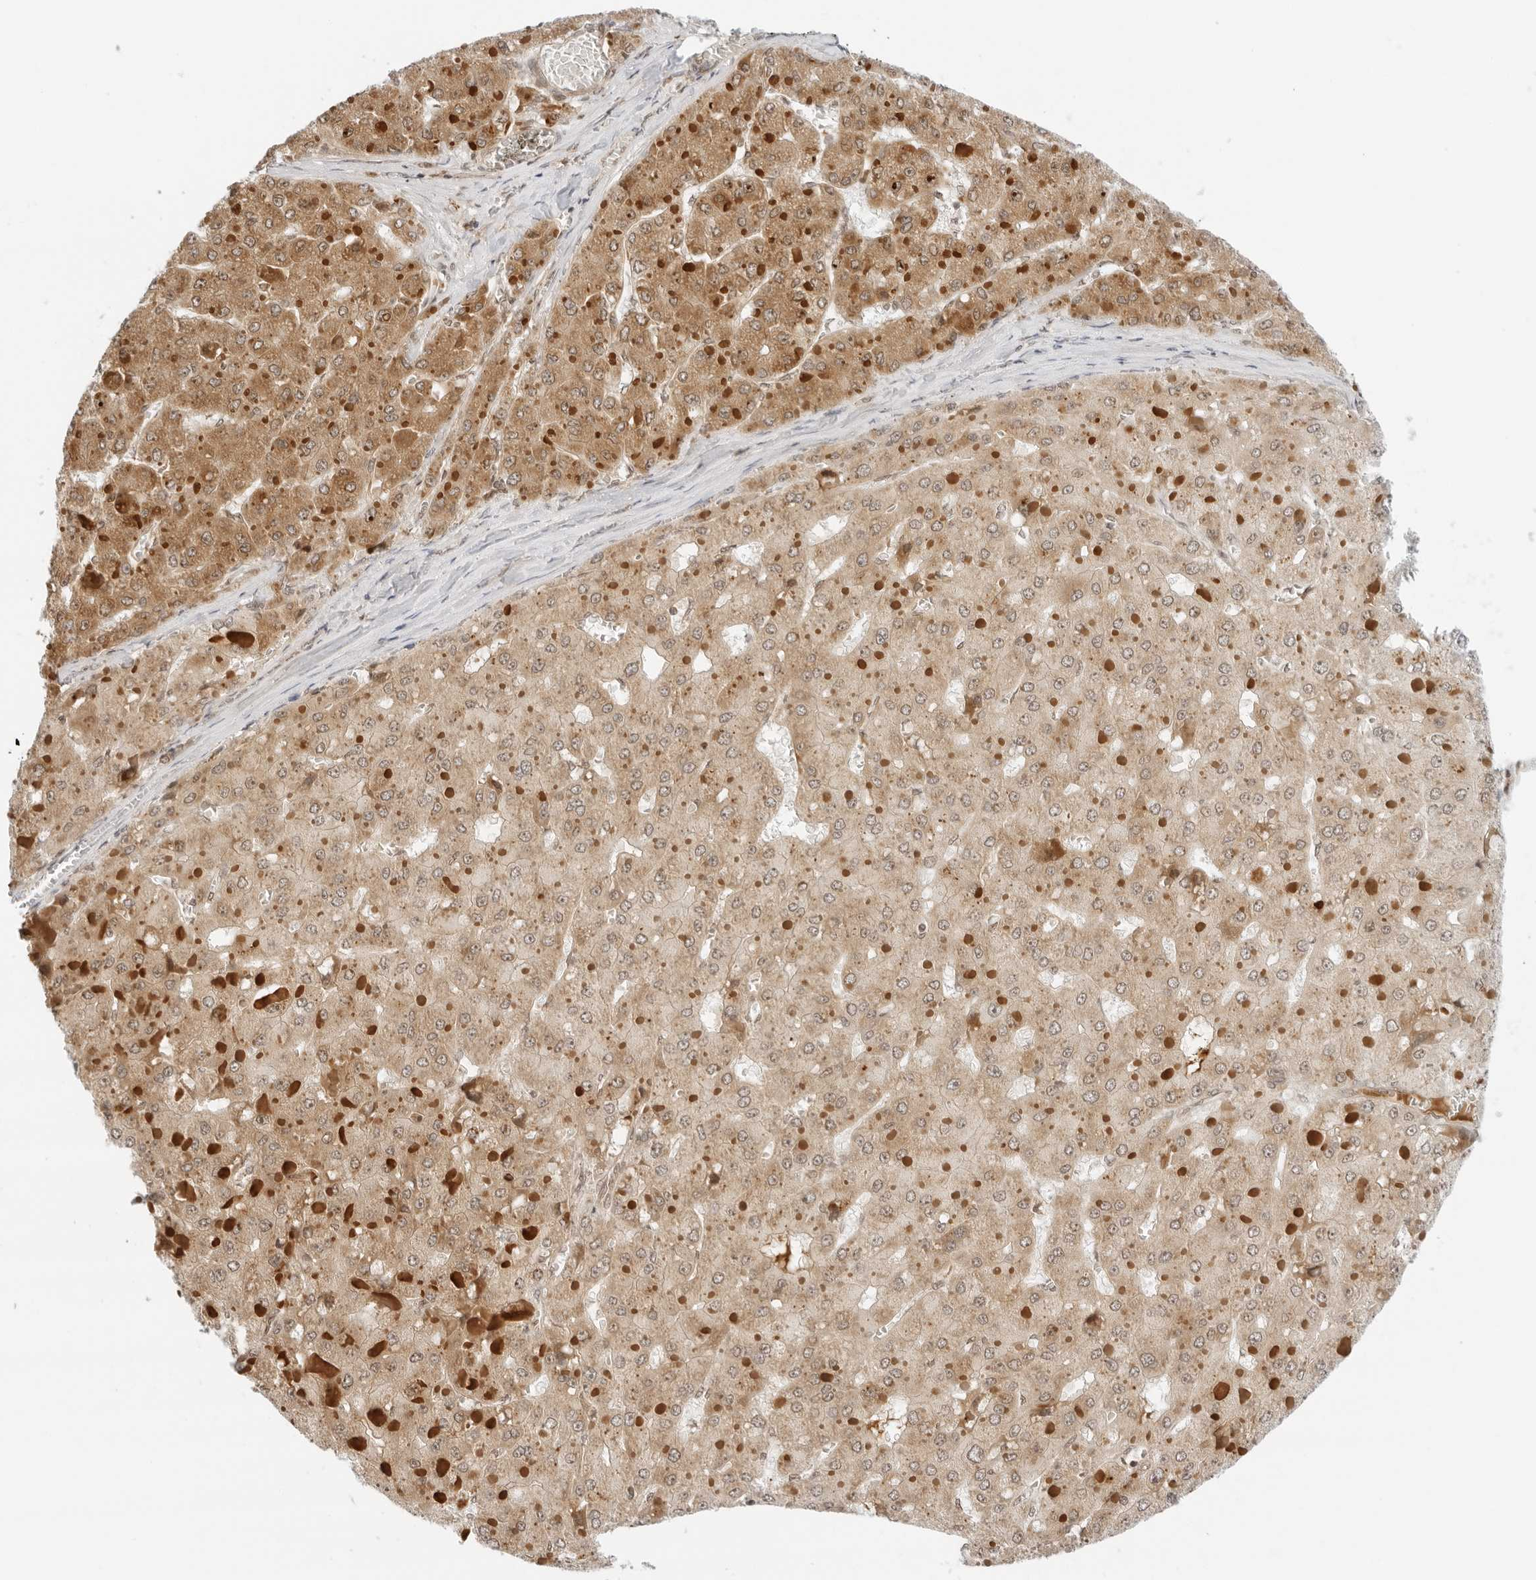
{"staining": {"intensity": "weak", "quantity": ">75%", "location": "cytoplasmic/membranous,nuclear"}, "tissue": "liver cancer", "cell_type": "Tumor cells", "image_type": "cancer", "snomed": [{"axis": "morphology", "description": "Carcinoma, Hepatocellular, NOS"}, {"axis": "topography", "description": "Liver"}], "caption": "About >75% of tumor cells in human liver hepatocellular carcinoma reveal weak cytoplasmic/membranous and nuclear protein staining as visualized by brown immunohistochemical staining.", "gene": "RC3H1", "patient": {"sex": "female", "age": 73}}